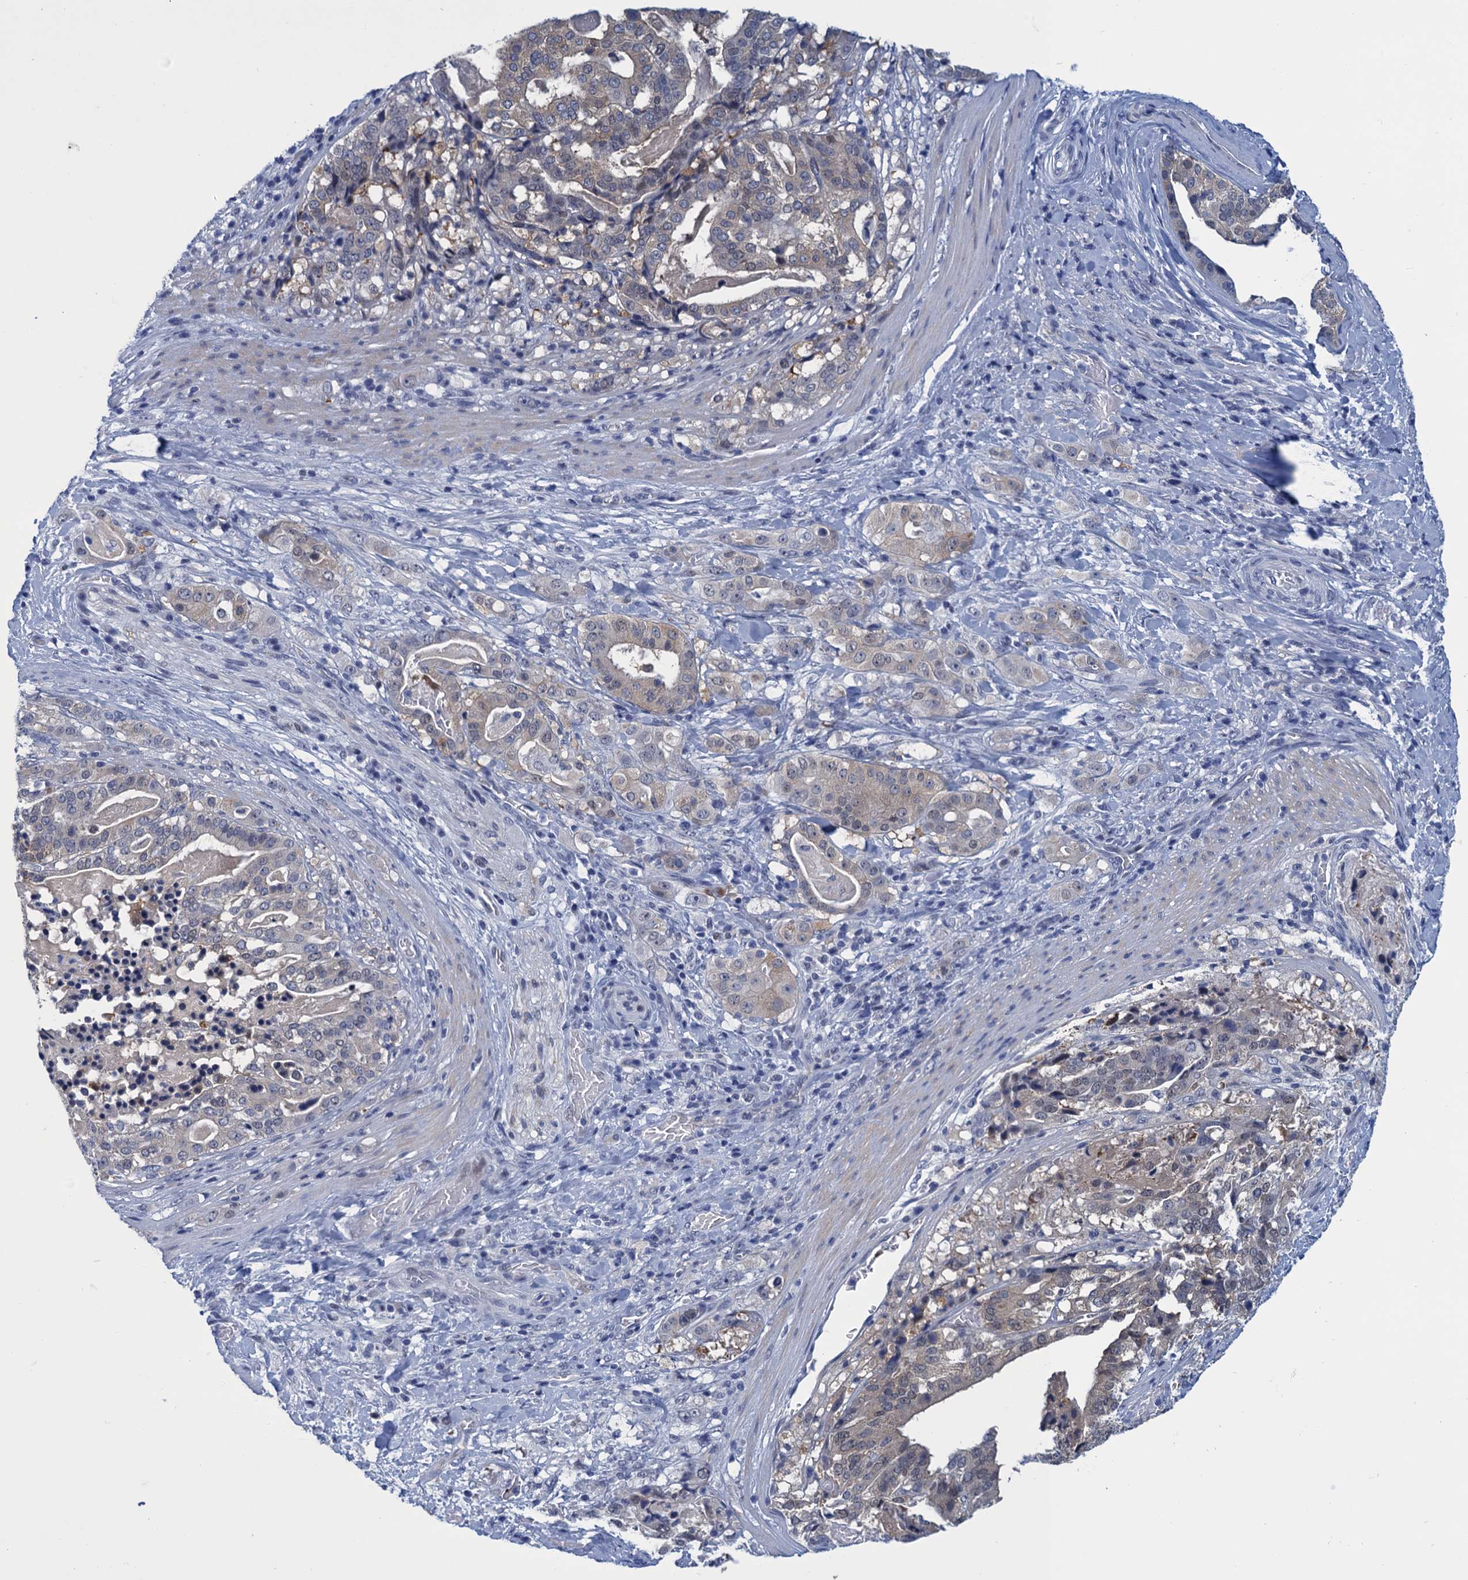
{"staining": {"intensity": "weak", "quantity": "25%-75%", "location": "cytoplasmic/membranous"}, "tissue": "stomach cancer", "cell_type": "Tumor cells", "image_type": "cancer", "snomed": [{"axis": "morphology", "description": "Adenocarcinoma, NOS"}, {"axis": "topography", "description": "Stomach"}], "caption": "Protein expression analysis of adenocarcinoma (stomach) shows weak cytoplasmic/membranous positivity in about 25%-75% of tumor cells.", "gene": "GINS3", "patient": {"sex": "male", "age": 48}}